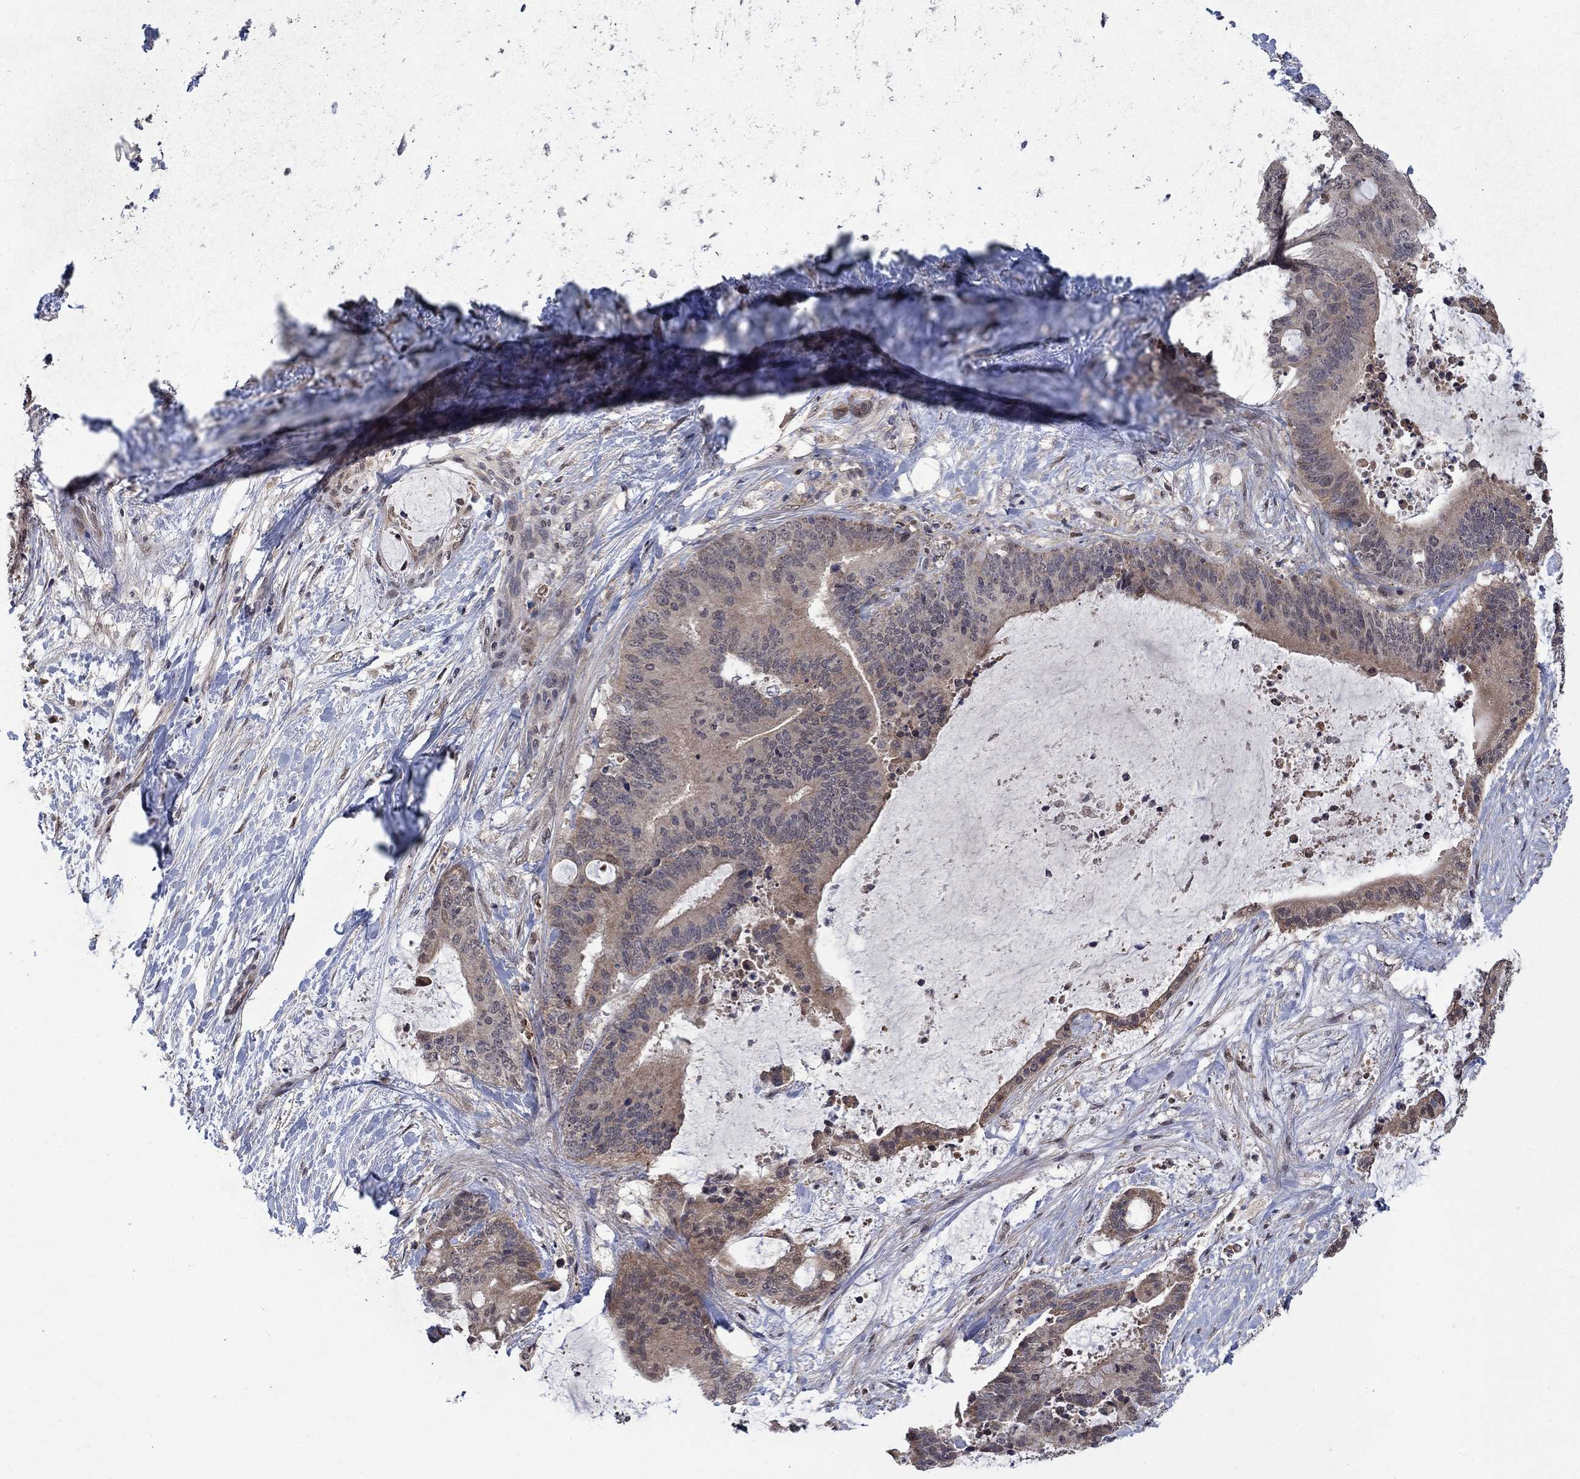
{"staining": {"intensity": "weak", "quantity": "<25%", "location": "cytoplasmic/membranous"}, "tissue": "liver cancer", "cell_type": "Tumor cells", "image_type": "cancer", "snomed": [{"axis": "morphology", "description": "Cholangiocarcinoma"}, {"axis": "topography", "description": "Liver"}], "caption": "An IHC image of cholangiocarcinoma (liver) is shown. There is no staining in tumor cells of cholangiocarcinoma (liver).", "gene": "IAH1", "patient": {"sex": "female", "age": 73}}